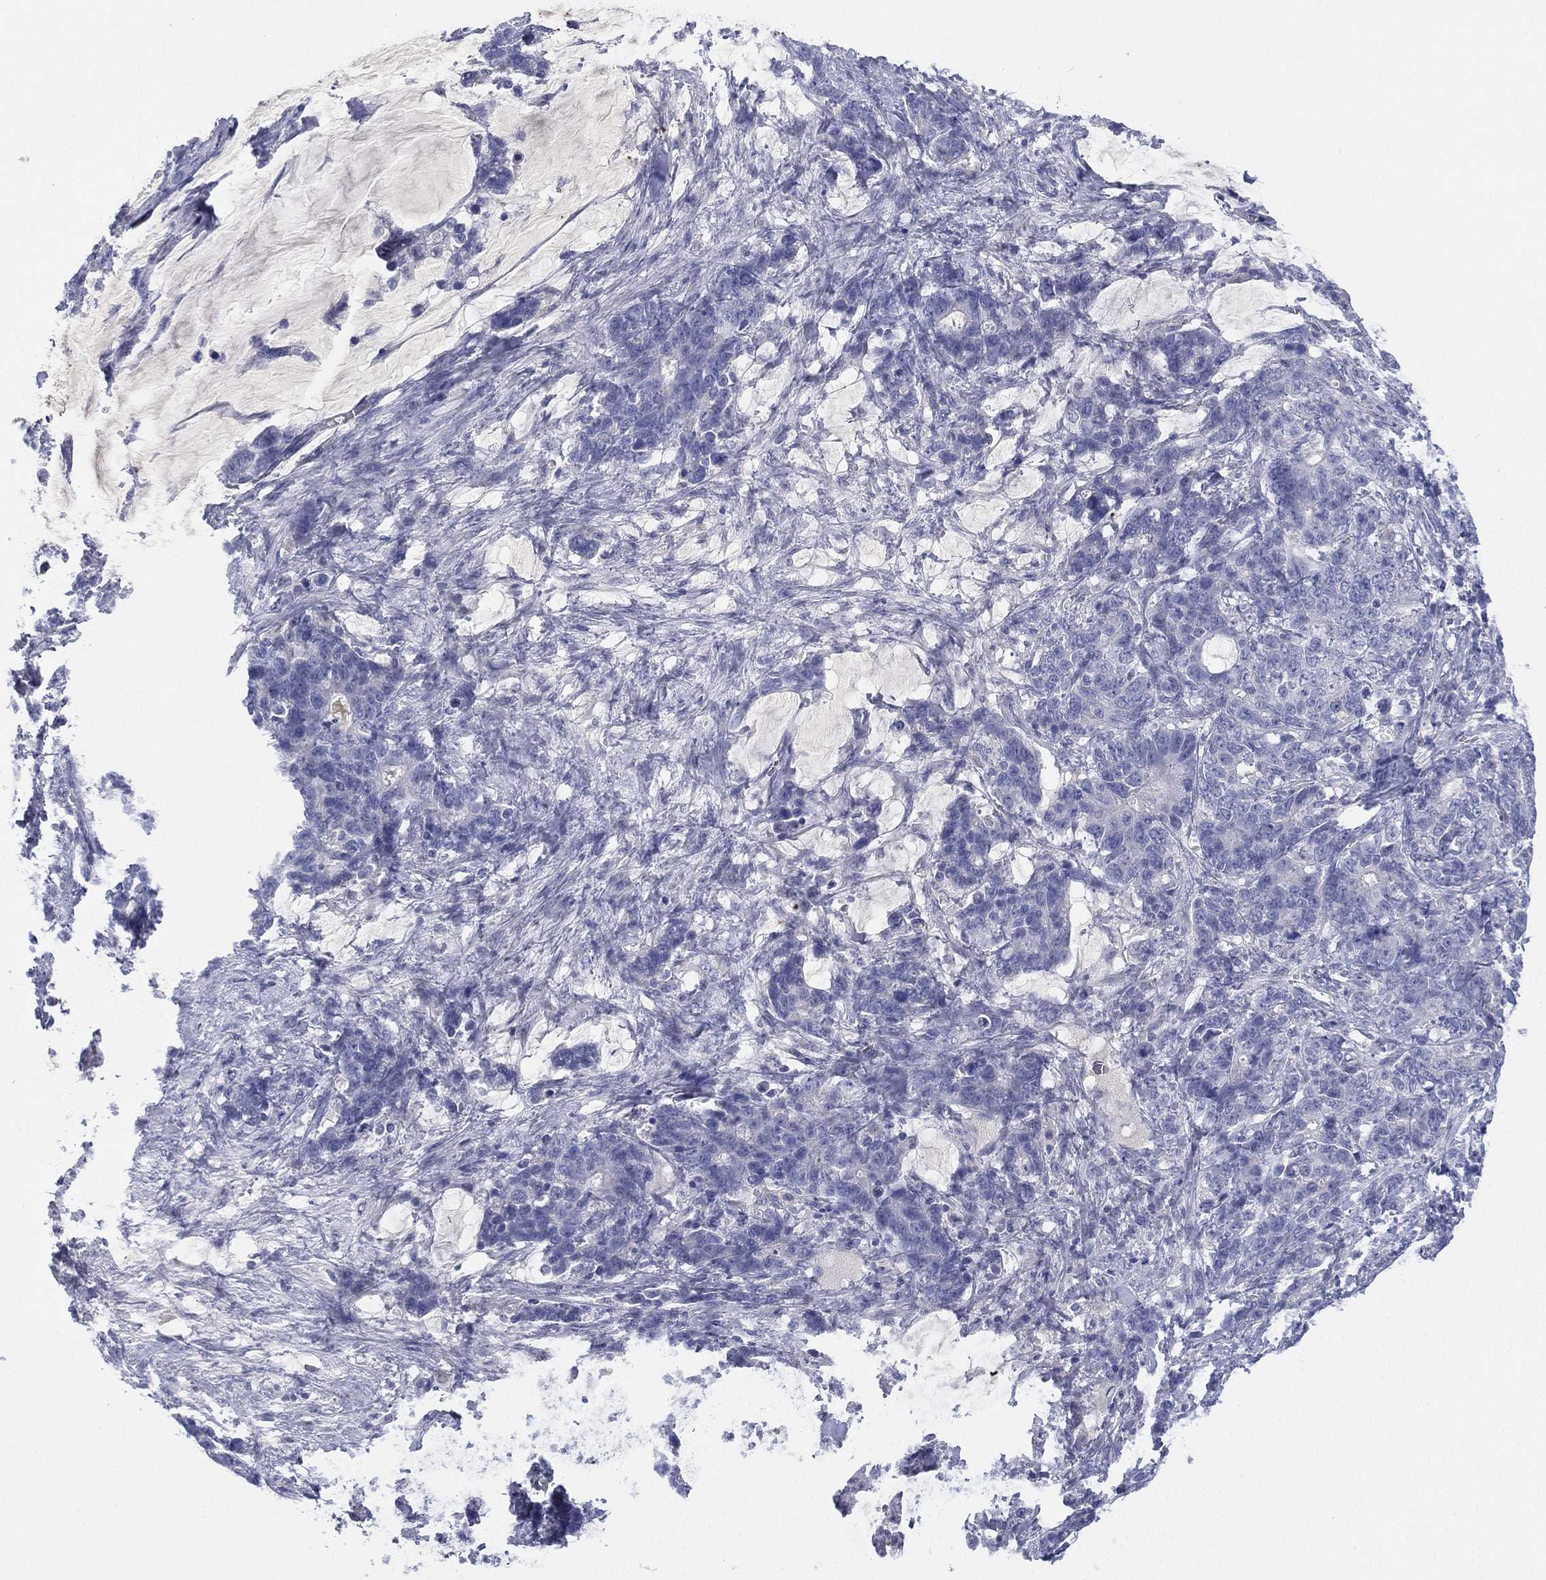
{"staining": {"intensity": "negative", "quantity": "none", "location": "none"}, "tissue": "stomach cancer", "cell_type": "Tumor cells", "image_type": "cancer", "snomed": [{"axis": "morphology", "description": "Normal tissue, NOS"}, {"axis": "morphology", "description": "Adenocarcinoma, NOS"}, {"axis": "topography", "description": "Stomach"}], "caption": "Immunohistochemistry of human stomach cancer (adenocarcinoma) displays no positivity in tumor cells.", "gene": "CYP2D6", "patient": {"sex": "female", "age": 64}}